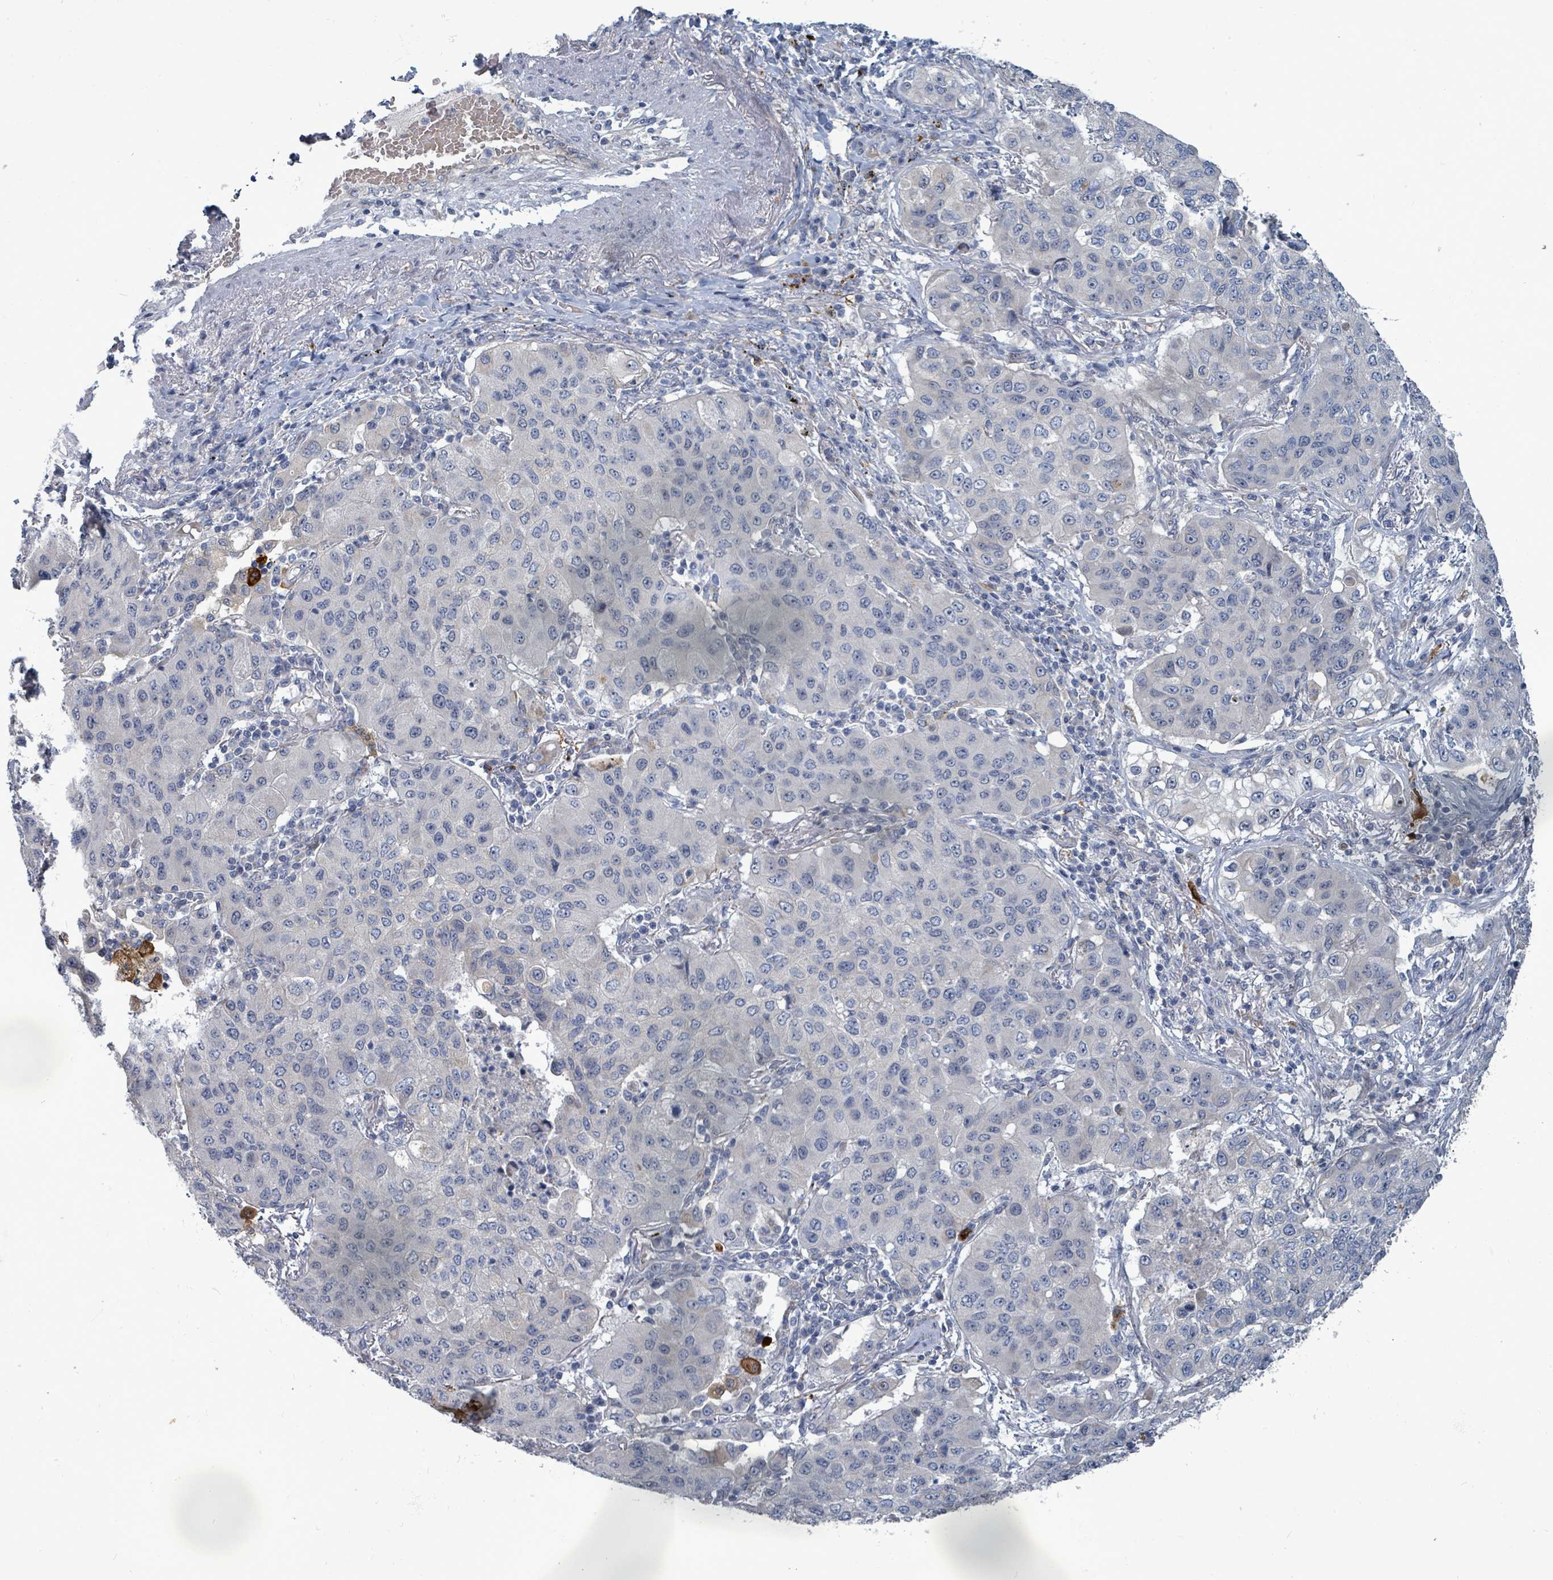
{"staining": {"intensity": "negative", "quantity": "none", "location": "none"}, "tissue": "lung cancer", "cell_type": "Tumor cells", "image_type": "cancer", "snomed": [{"axis": "morphology", "description": "Squamous cell carcinoma, NOS"}, {"axis": "topography", "description": "Lung"}], "caption": "Tumor cells are negative for brown protein staining in squamous cell carcinoma (lung). (DAB (3,3'-diaminobenzidine) immunohistochemistry, high magnification).", "gene": "TRDMT1", "patient": {"sex": "male", "age": 74}}